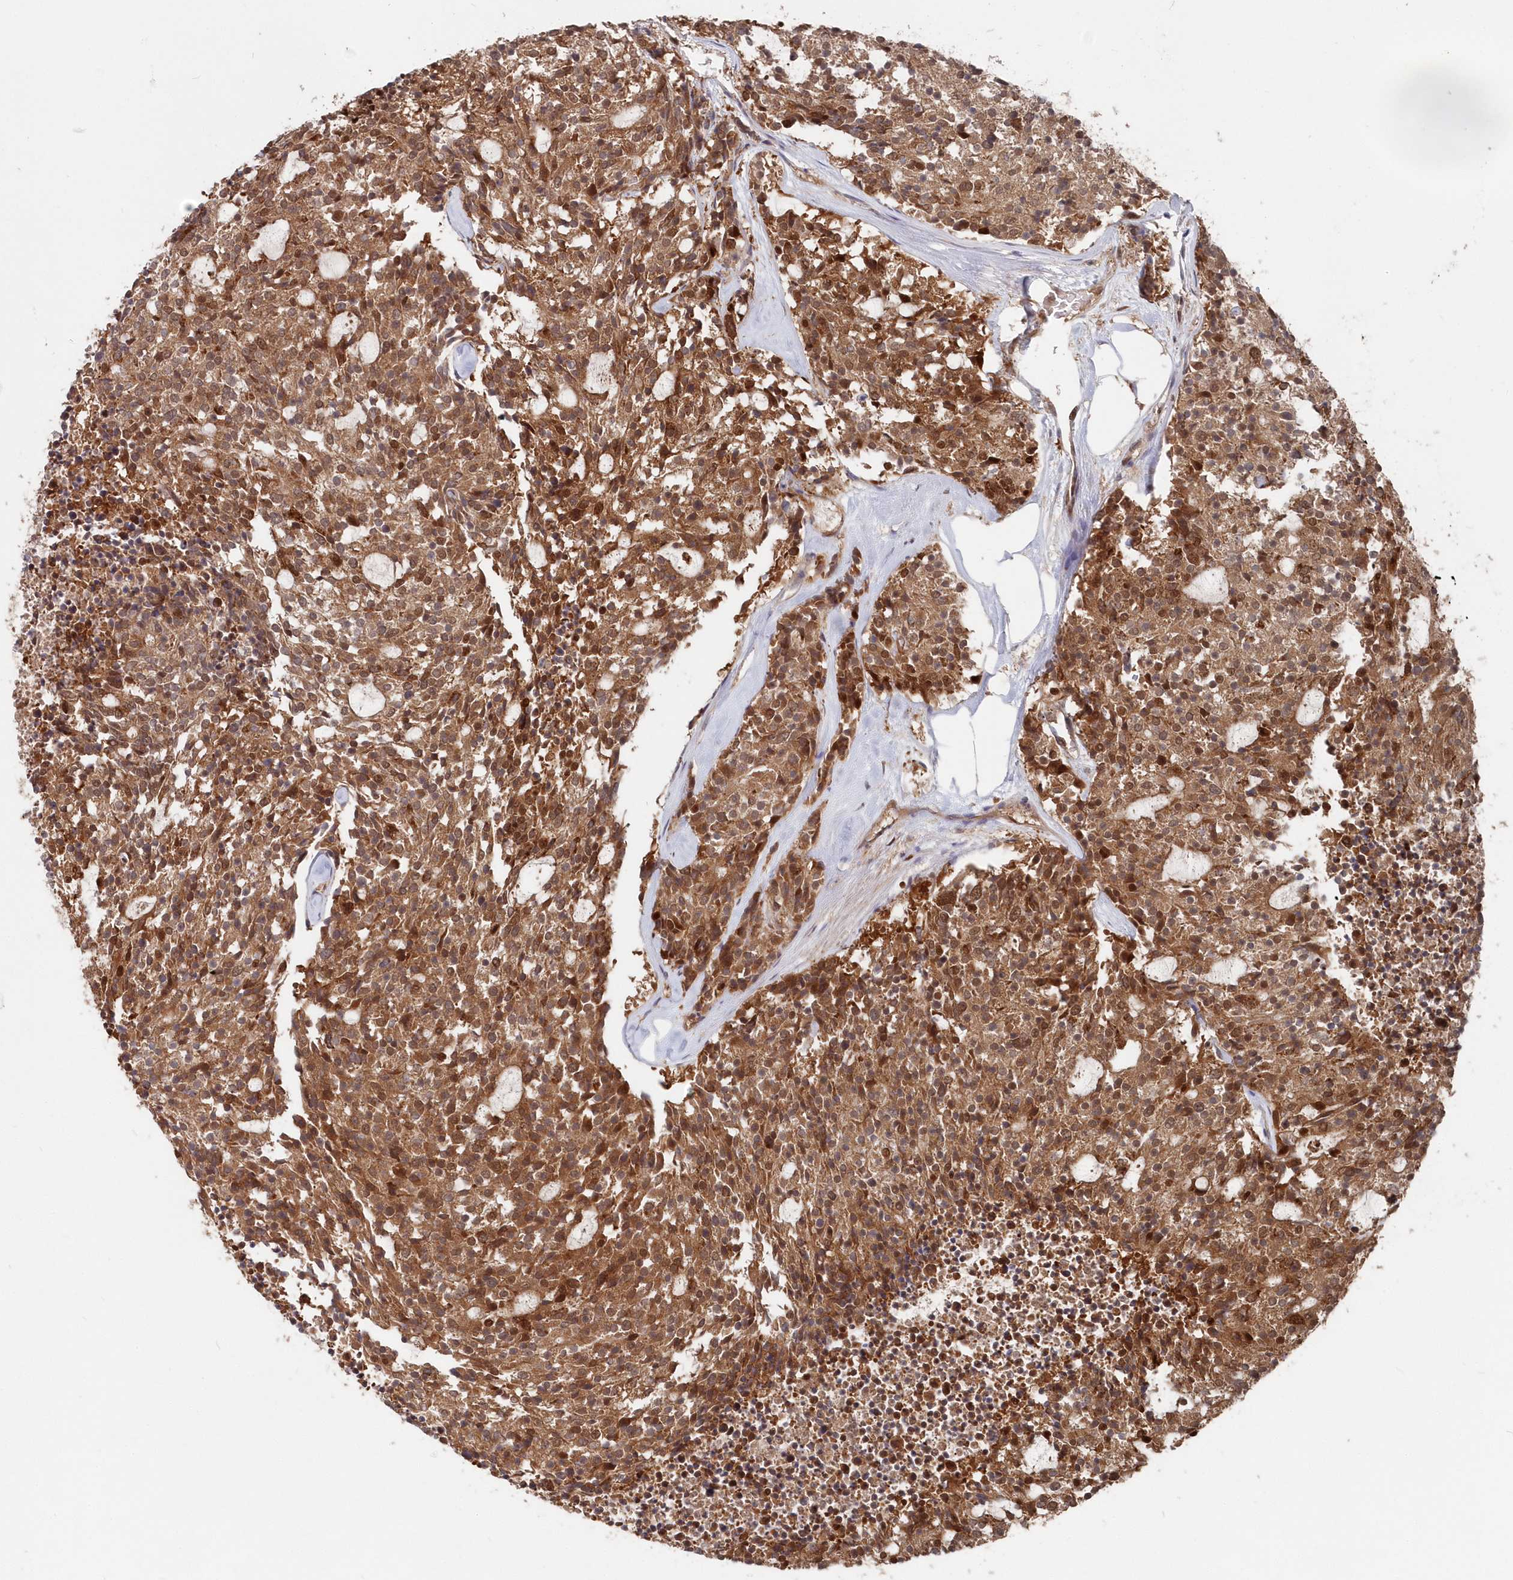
{"staining": {"intensity": "moderate", "quantity": ">75%", "location": "cytoplasmic/membranous,nuclear"}, "tissue": "carcinoid", "cell_type": "Tumor cells", "image_type": "cancer", "snomed": [{"axis": "morphology", "description": "Carcinoid, malignant, NOS"}, {"axis": "topography", "description": "Pancreas"}], "caption": "Protein expression analysis of malignant carcinoid displays moderate cytoplasmic/membranous and nuclear positivity in about >75% of tumor cells. Immunohistochemistry stains the protein in brown and the nuclei are stained blue.", "gene": "ABHD14B", "patient": {"sex": "female", "age": 54}}